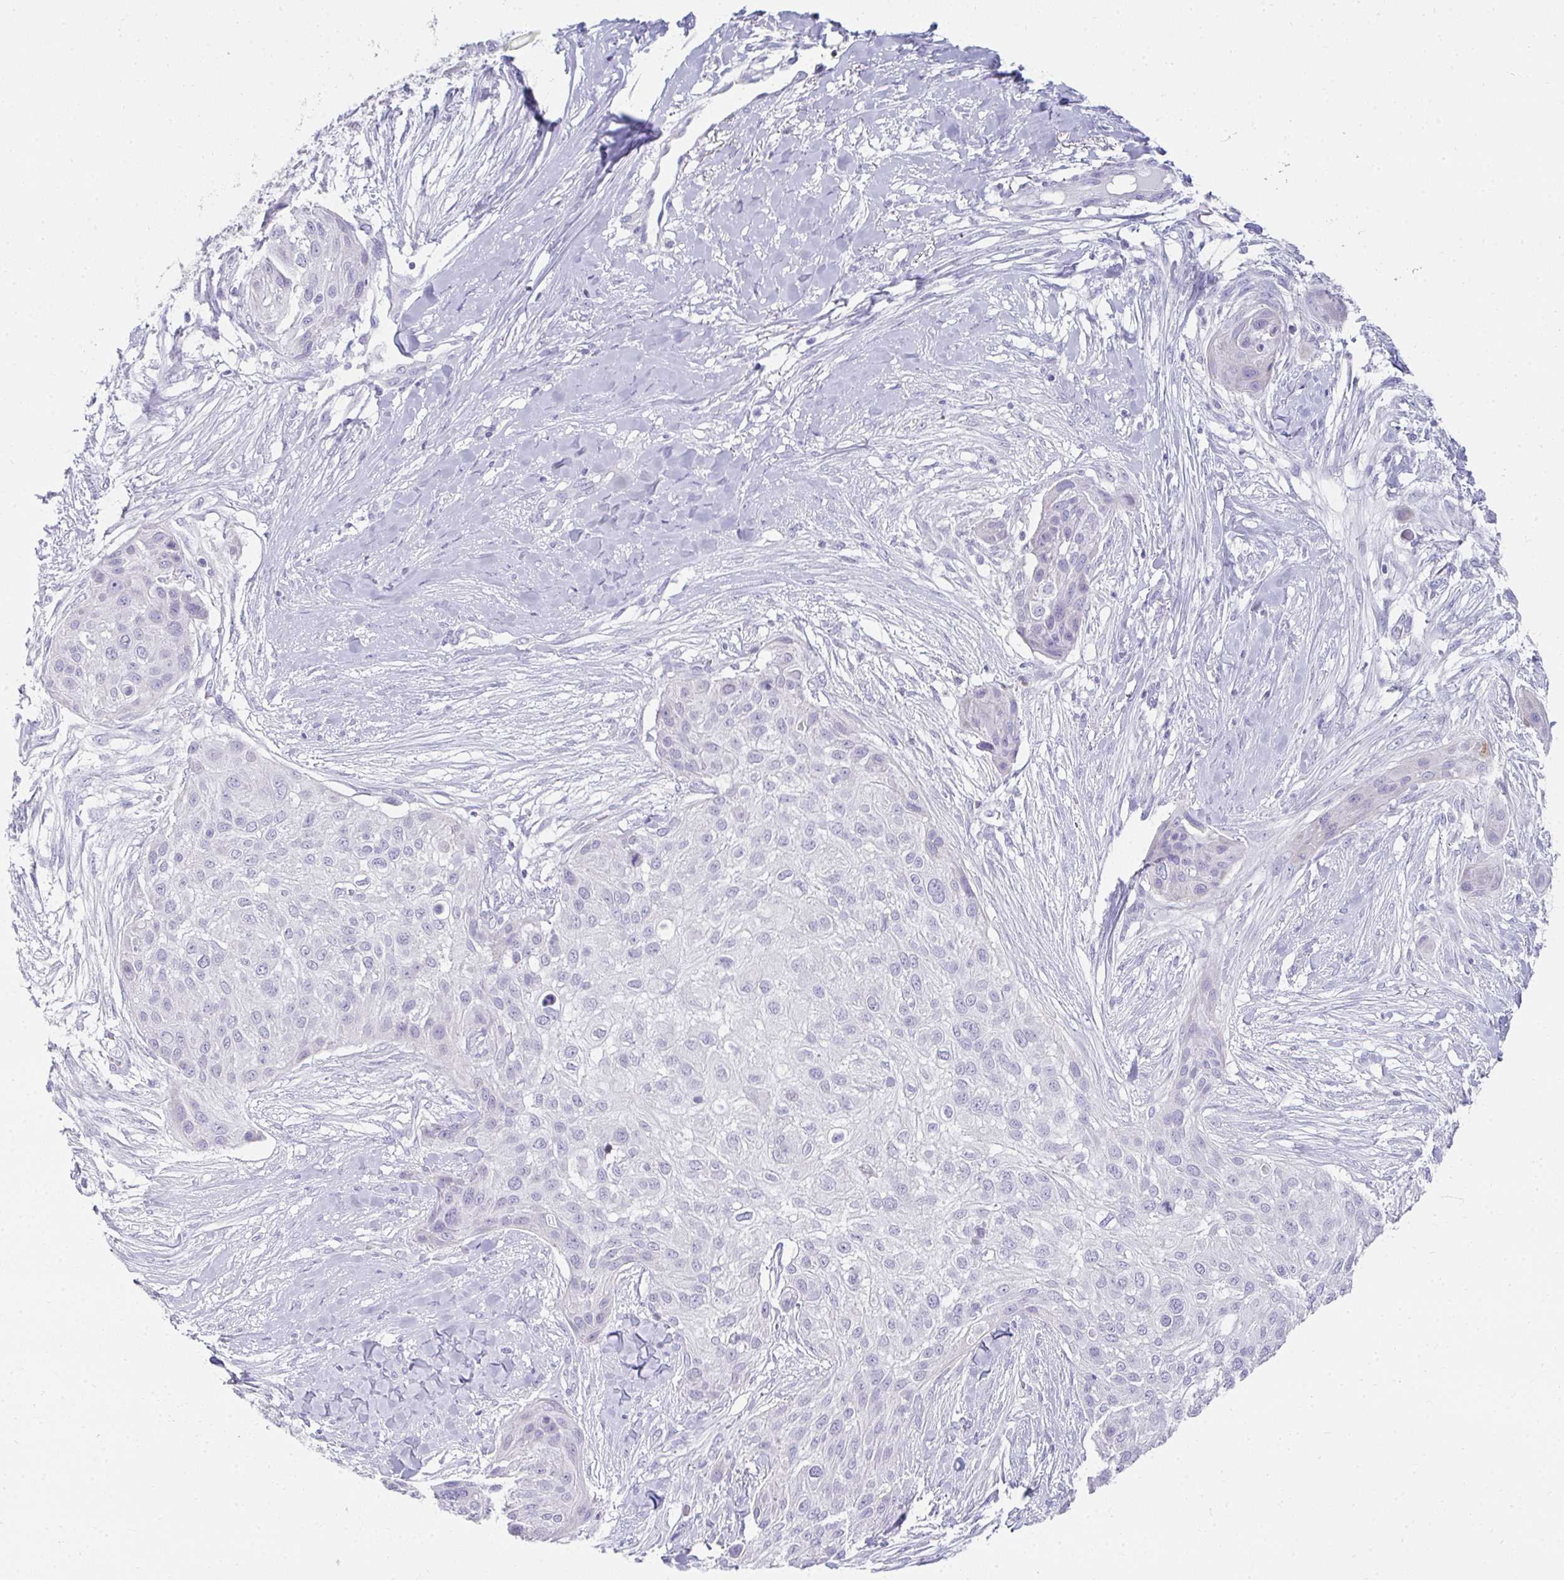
{"staining": {"intensity": "negative", "quantity": "none", "location": "none"}, "tissue": "skin cancer", "cell_type": "Tumor cells", "image_type": "cancer", "snomed": [{"axis": "morphology", "description": "Squamous cell carcinoma, NOS"}, {"axis": "topography", "description": "Skin"}], "caption": "Tumor cells show no significant positivity in squamous cell carcinoma (skin). (Immunohistochemistry (ihc), brightfield microscopy, high magnification).", "gene": "RLF", "patient": {"sex": "female", "age": 87}}